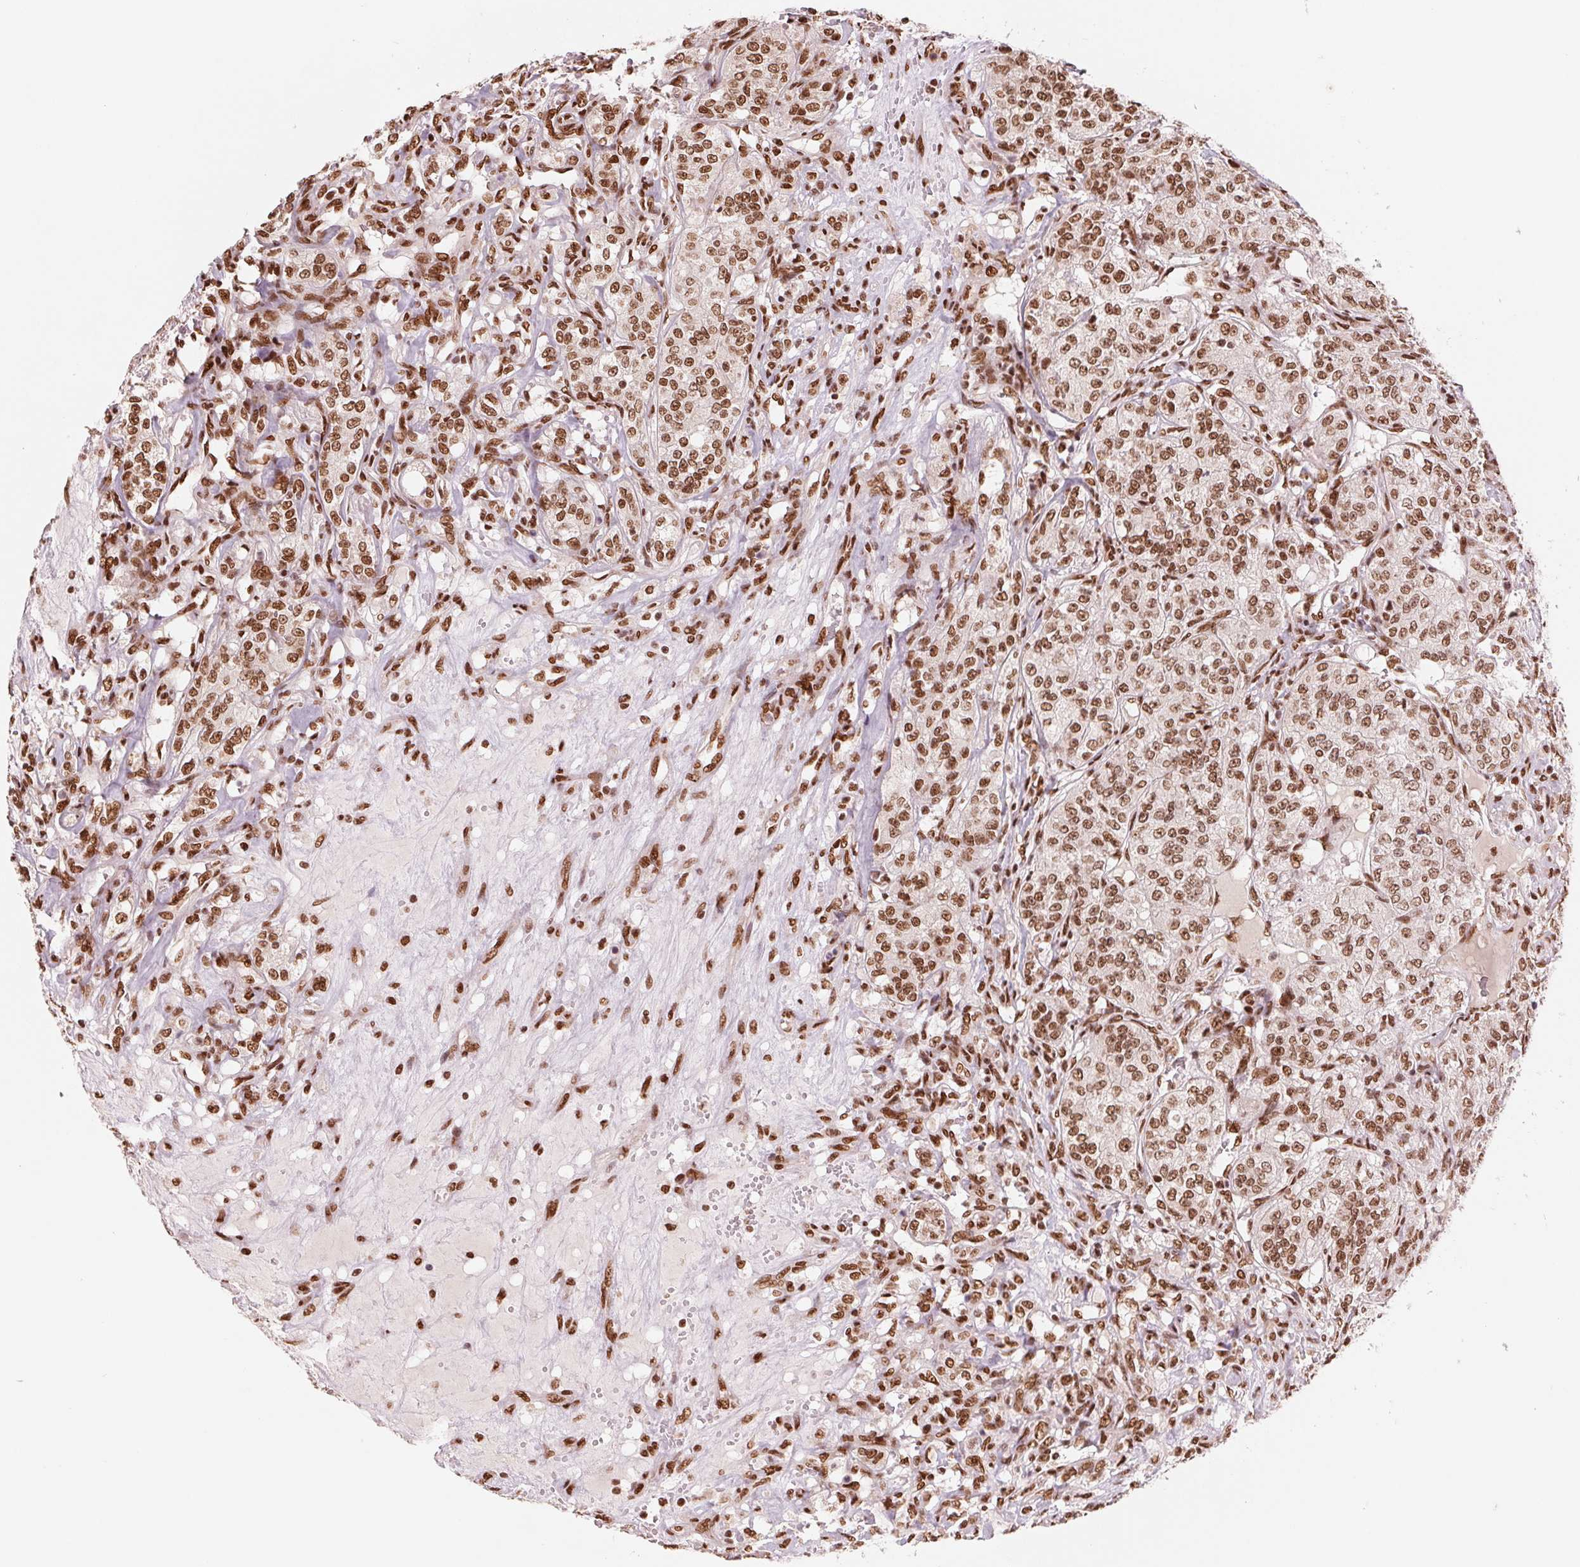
{"staining": {"intensity": "moderate", "quantity": ">75%", "location": "nuclear"}, "tissue": "renal cancer", "cell_type": "Tumor cells", "image_type": "cancer", "snomed": [{"axis": "morphology", "description": "Adenocarcinoma, NOS"}, {"axis": "topography", "description": "Kidney"}], "caption": "High-power microscopy captured an IHC histopathology image of renal cancer (adenocarcinoma), revealing moderate nuclear positivity in about >75% of tumor cells.", "gene": "TTLL9", "patient": {"sex": "female", "age": 63}}